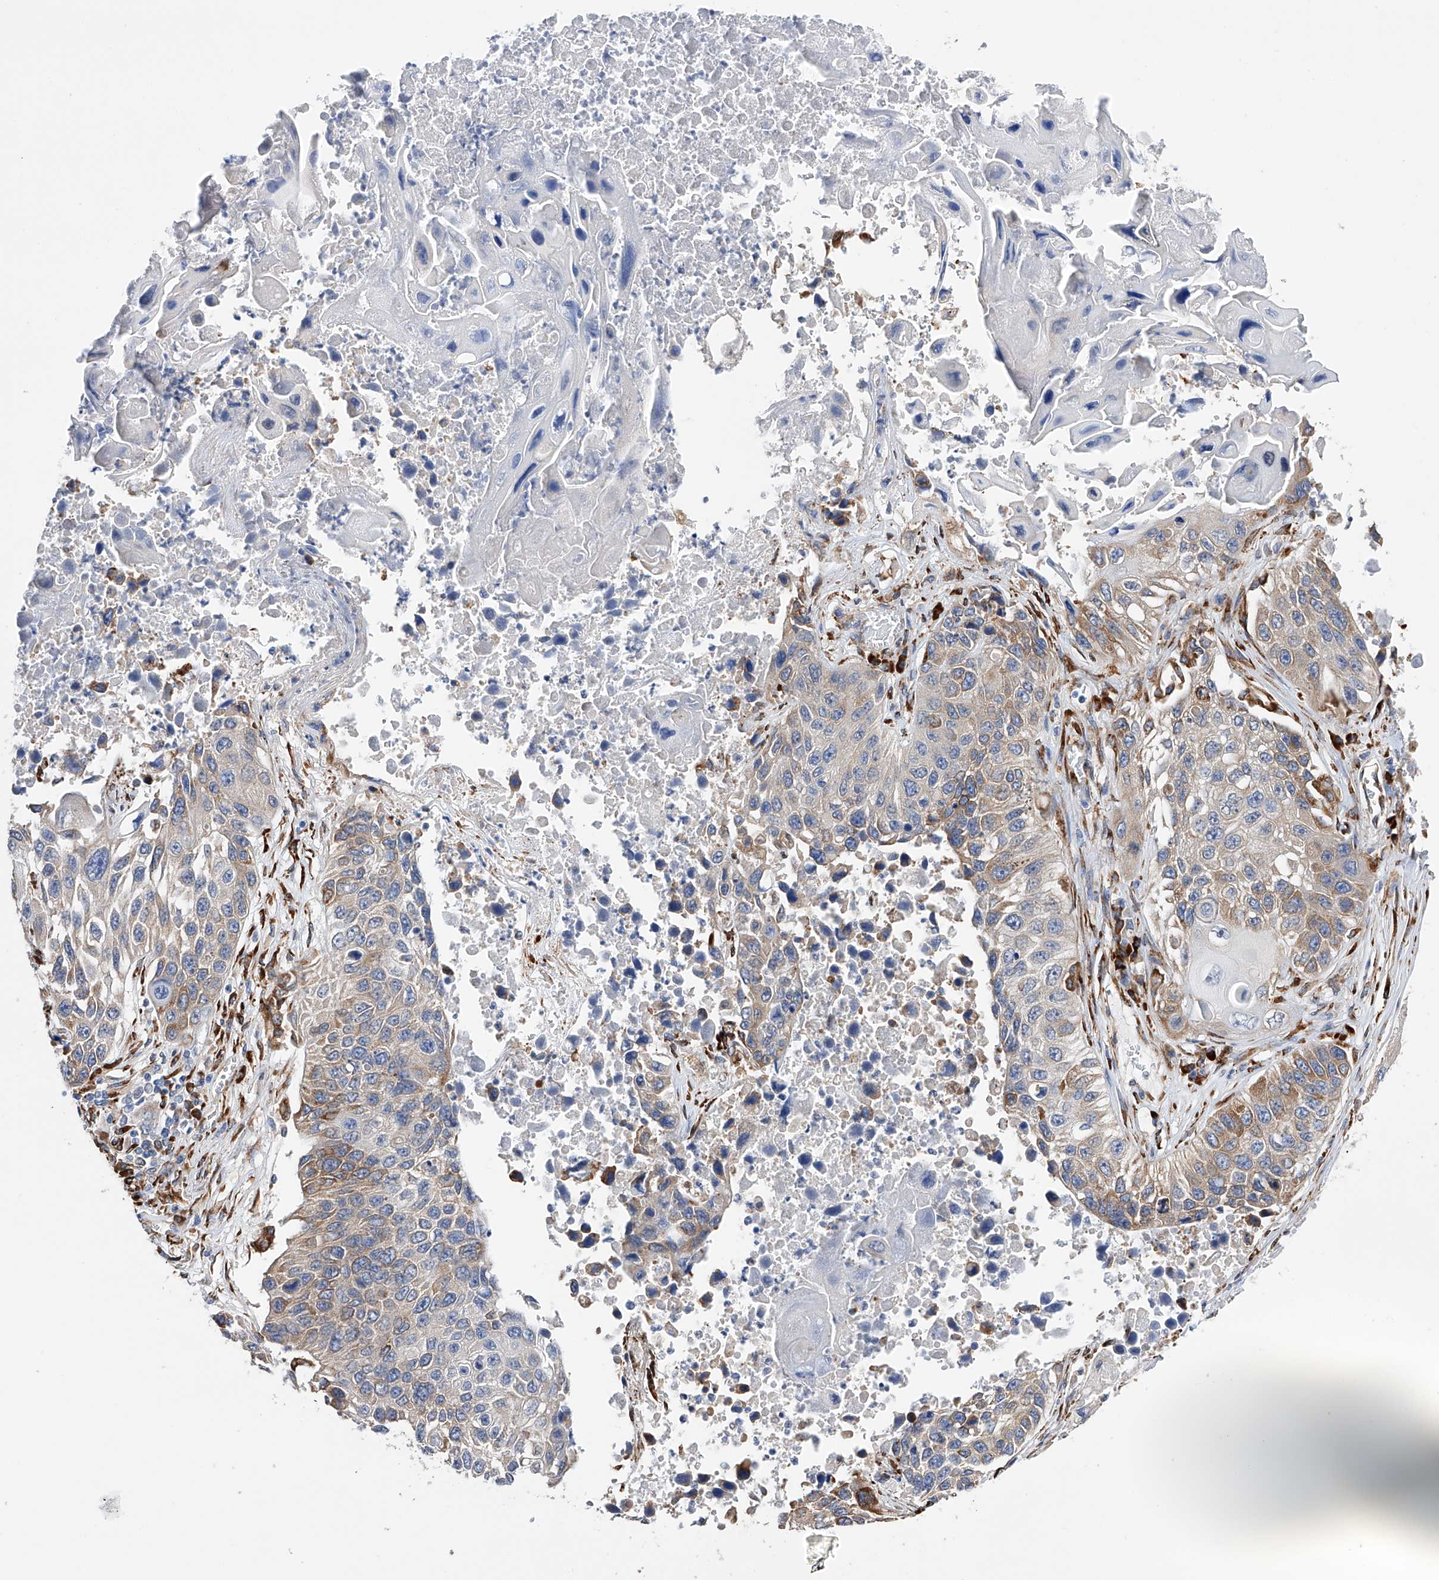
{"staining": {"intensity": "moderate", "quantity": "<25%", "location": "cytoplasmic/membranous"}, "tissue": "lung cancer", "cell_type": "Tumor cells", "image_type": "cancer", "snomed": [{"axis": "morphology", "description": "Squamous cell carcinoma, NOS"}, {"axis": "topography", "description": "Lung"}], "caption": "Lung squamous cell carcinoma stained for a protein reveals moderate cytoplasmic/membranous positivity in tumor cells.", "gene": "PDIA5", "patient": {"sex": "male", "age": 61}}